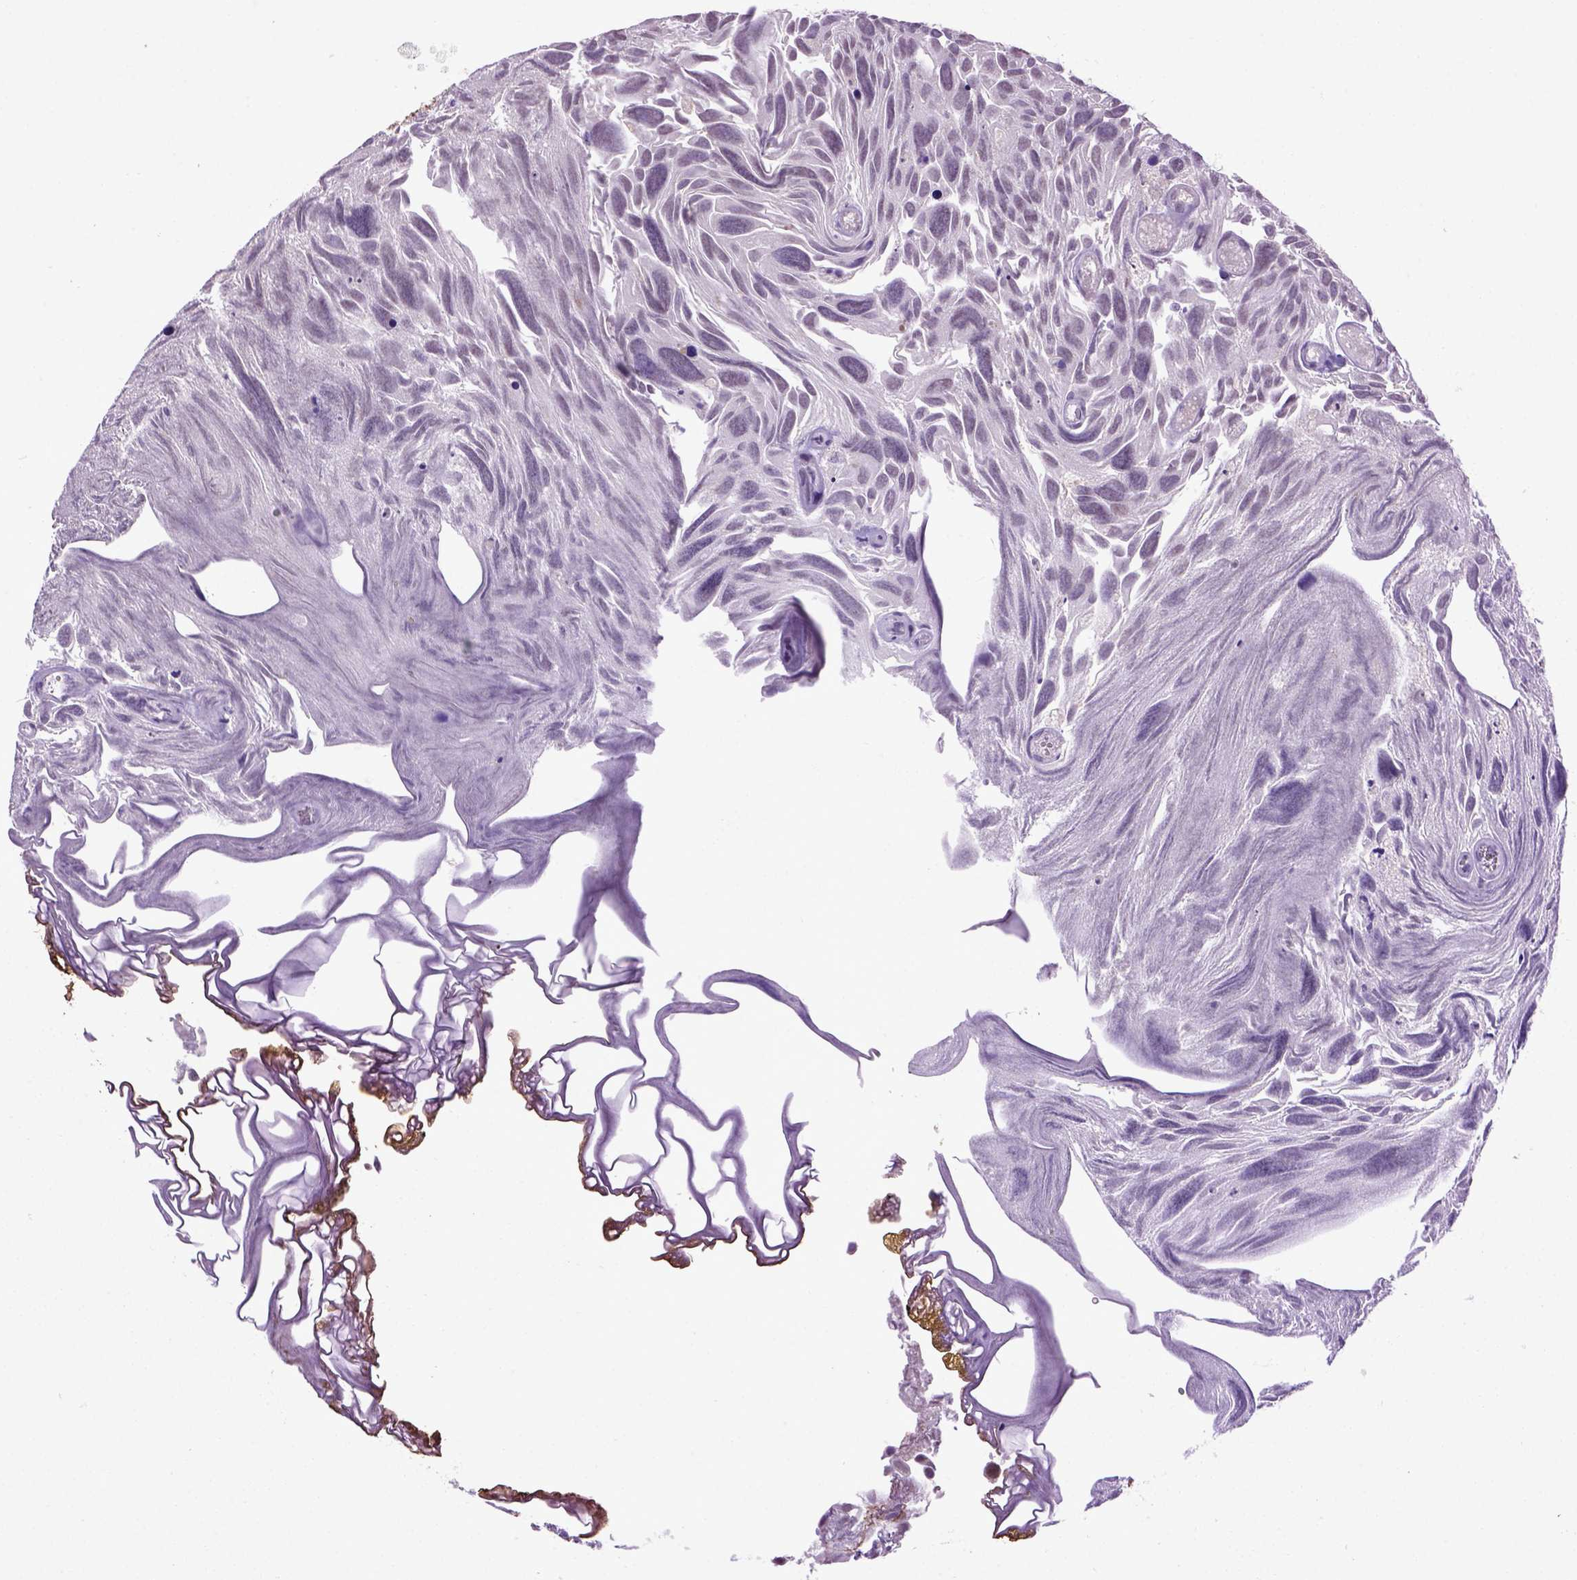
{"staining": {"intensity": "moderate", "quantity": "<25%", "location": "nuclear"}, "tissue": "urothelial cancer", "cell_type": "Tumor cells", "image_type": "cancer", "snomed": [{"axis": "morphology", "description": "Urothelial carcinoma, Low grade"}, {"axis": "topography", "description": "Urinary bladder"}], "caption": "Moderate nuclear staining is identified in about <25% of tumor cells in urothelial cancer.", "gene": "CELF1", "patient": {"sex": "female", "age": 69}}